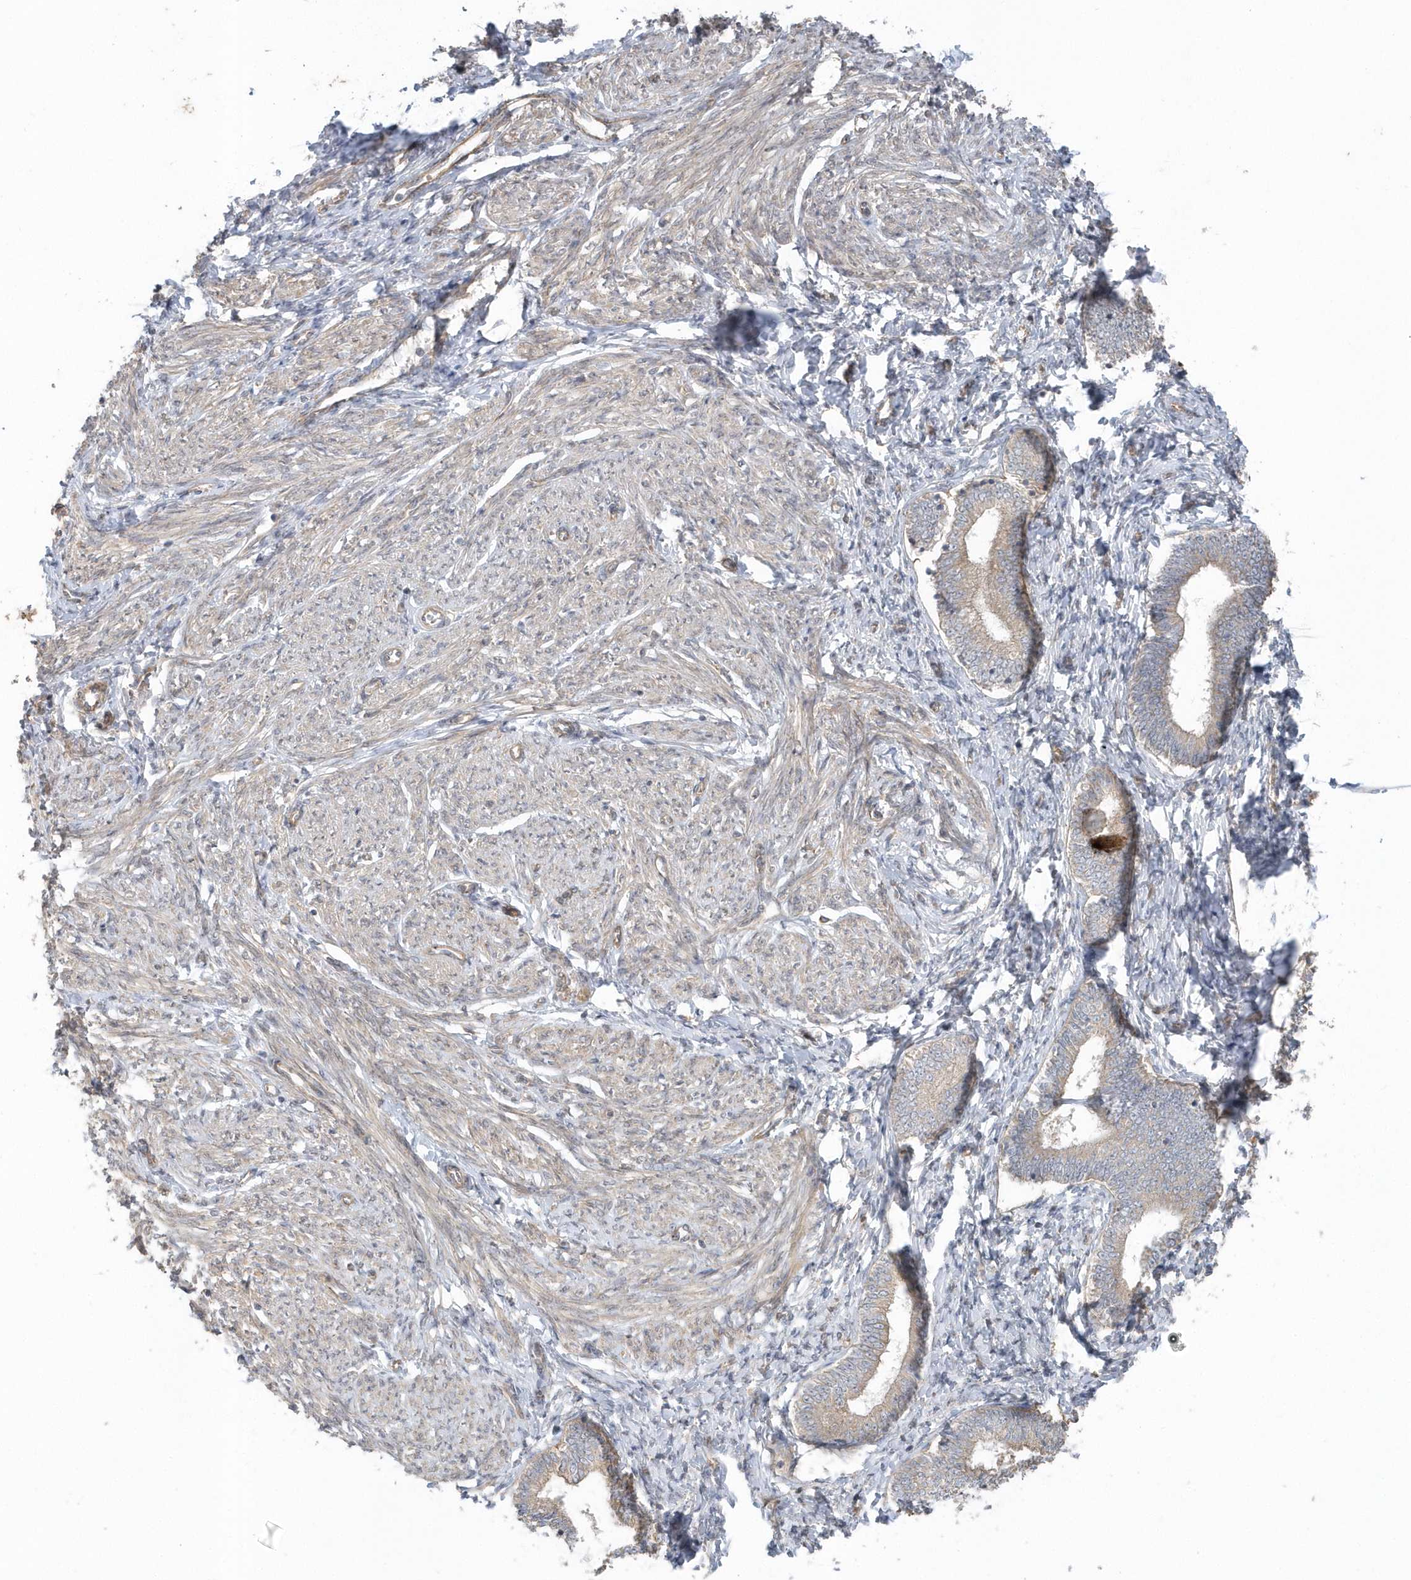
{"staining": {"intensity": "weak", "quantity": "<25%", "location": "cytoplasmic/membranous"}, "tissue": "endometrium", "cell_type": "Cells in endometrial stroma", "image_type": "normal", "snomed": [{"axis": "morphology", "description": "Normal tissue, NOS"}, {"axis": "topography", "description": "Endometrium"}], "caption": "The photomicrograph demonstrates no significant expression in cells in endometrial stroma of endometrium.", "gene": "ACTR1A", "patient": {"sex": "female", "age": 72}}